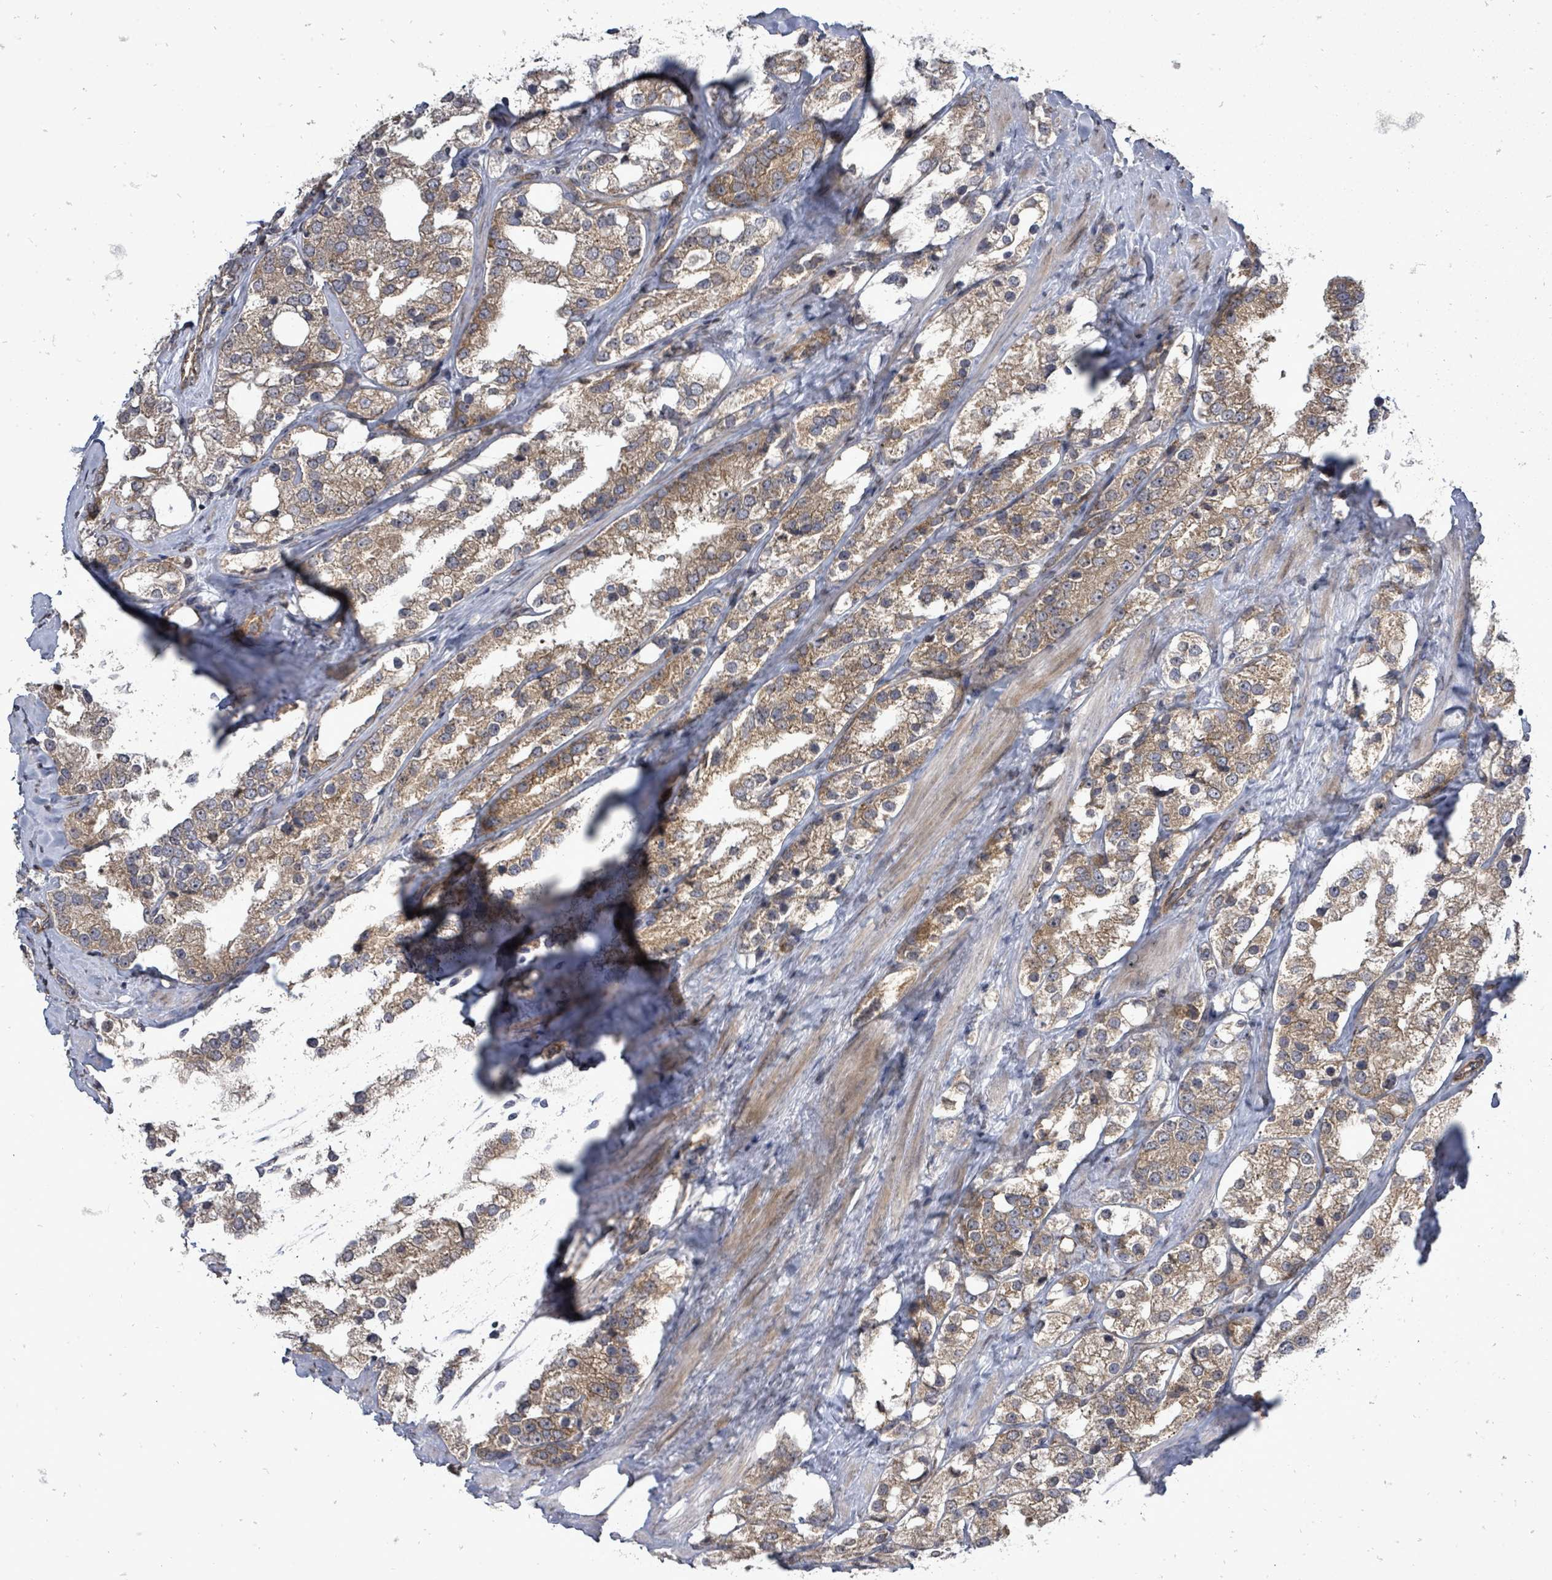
{"staining": {"intensity": "moderate", "quantity": ">75%", "location": "cytoplasmic/membranous"}, "tissue": "prostate cancer", "cell_type": "Tumor cells", "image_type": "cancer", "snomed": [{"axis": "morphology", "description": "Adenocarcinoma, NOS"}, {"axis": "topography", "description": "Prostate"}], "caption": "Immunohistochemistry (IHC) (DAB) staining of prostate cancer demonstrates moderate cytoplasmic/membranous protein positivity in about >75% of tumor cells.", "gene": "RALGAPB", "patient": {"sex": "male", "age": 79}}